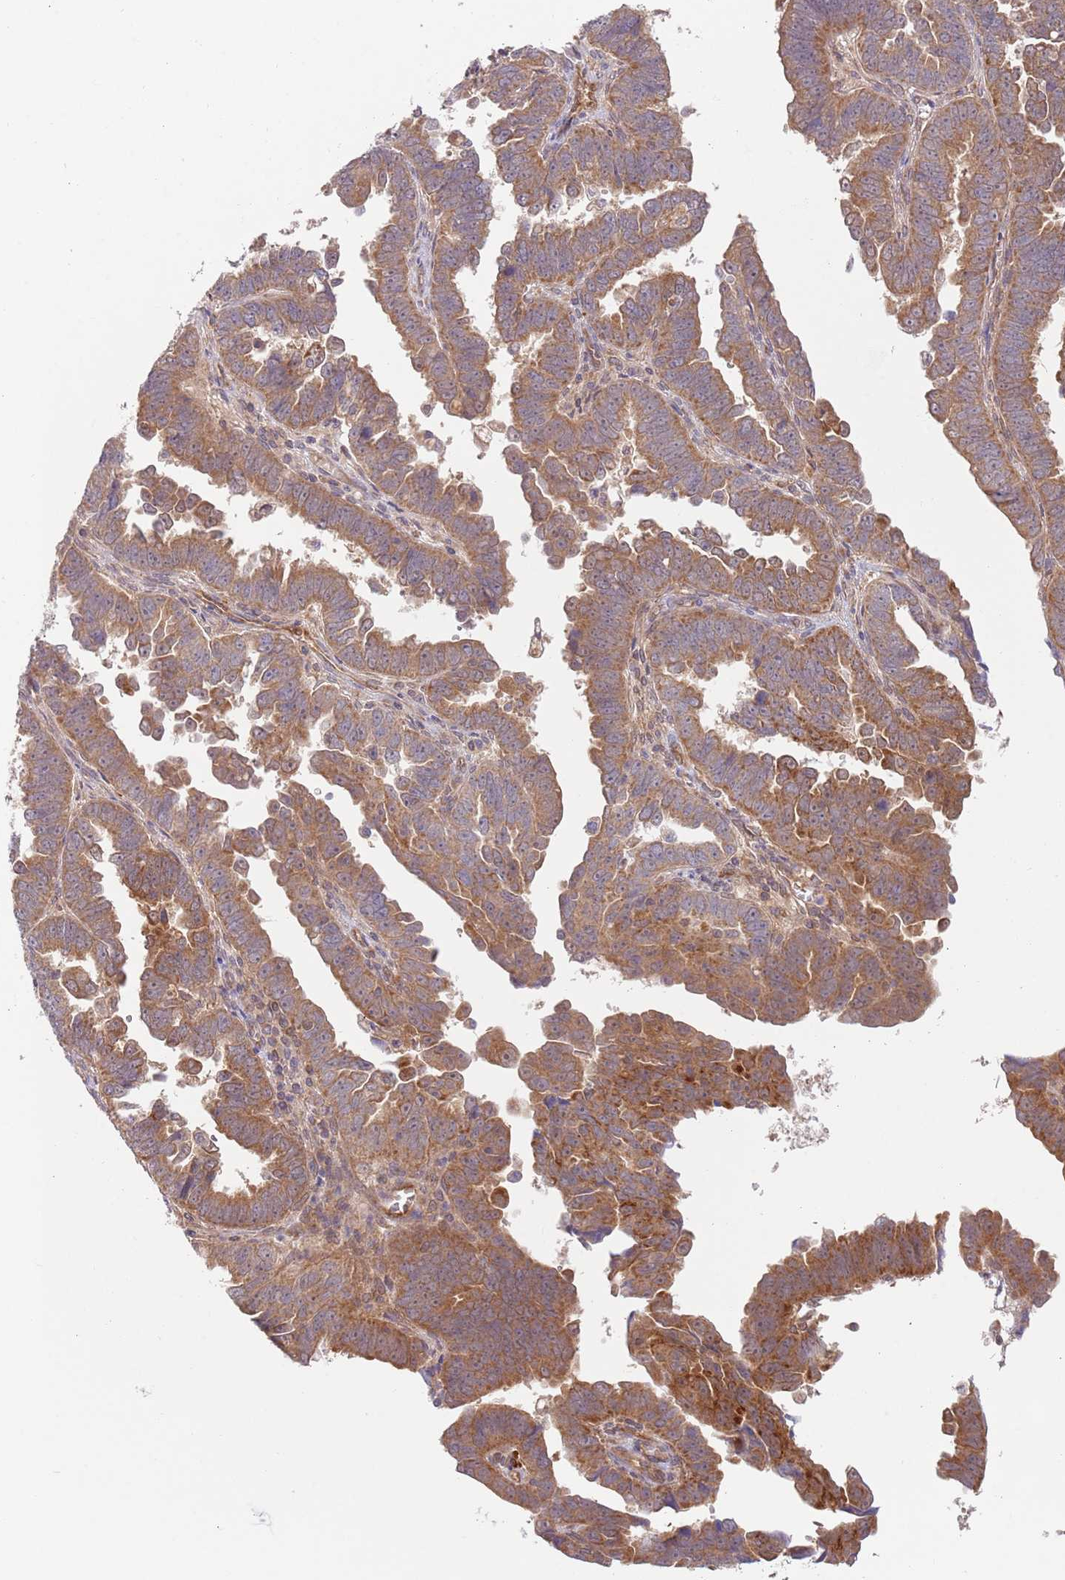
{"staining": {"intensity": "moderate", "quantity": ">75%", "location": "cytoplasmic/membranous"}, "tissue": "endometrial cancer", "cell_type": "Tumor cells", "image_type": "cancer", "snomed": [{"axis": "morphology", "description": "Adenocarcinoma, NOS"}, {"axis": "topography", "description": "Endometrium"}], "caption": "High-power microscopy captured an IHC image of endometrial cancer, revealing moderate cytoplasmic/membranous staining in about >75% of tumor cells.", "gene": "GUK1", "patient": {"sex": "female", "age": 75}}